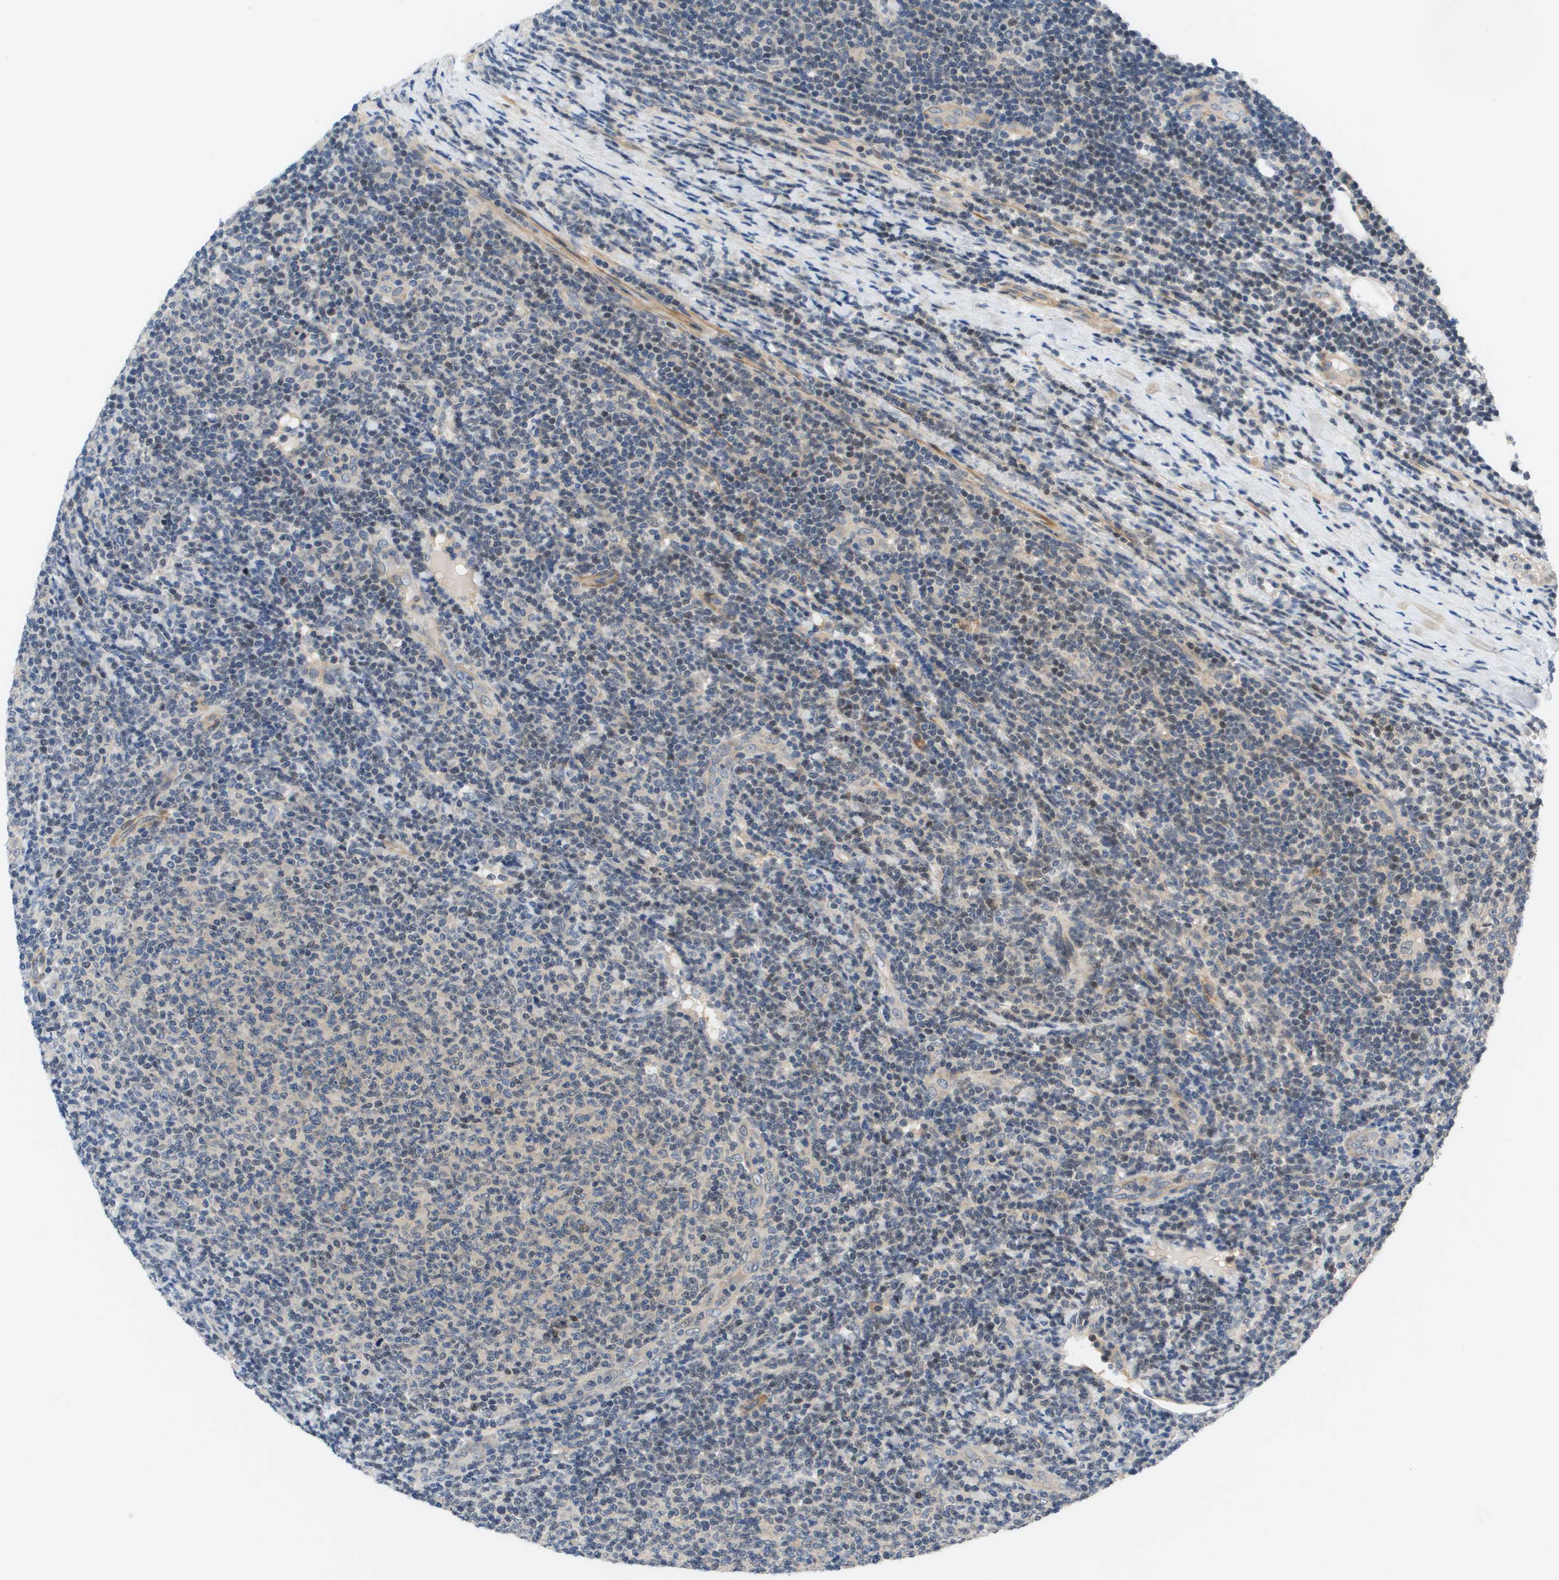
{"staining": {"intensity": "weak", "quantity": "<25%", "location": "nuclear"}, "tissue": "lymphoma", "cell_type": "Tumor cells", "image_type": "cancer", "snomed": [{"axis": "morphology", "description": "Malignant lymphoma, non-Hodgkin's type, Low grade"}, {"axis": "topography", "description": "Lymph node"}], "caption": "Tumor cells show no significant positivity in lymphoma.", "gene": "ENPP5", "patient": {"sex": "male", "age": 66}}